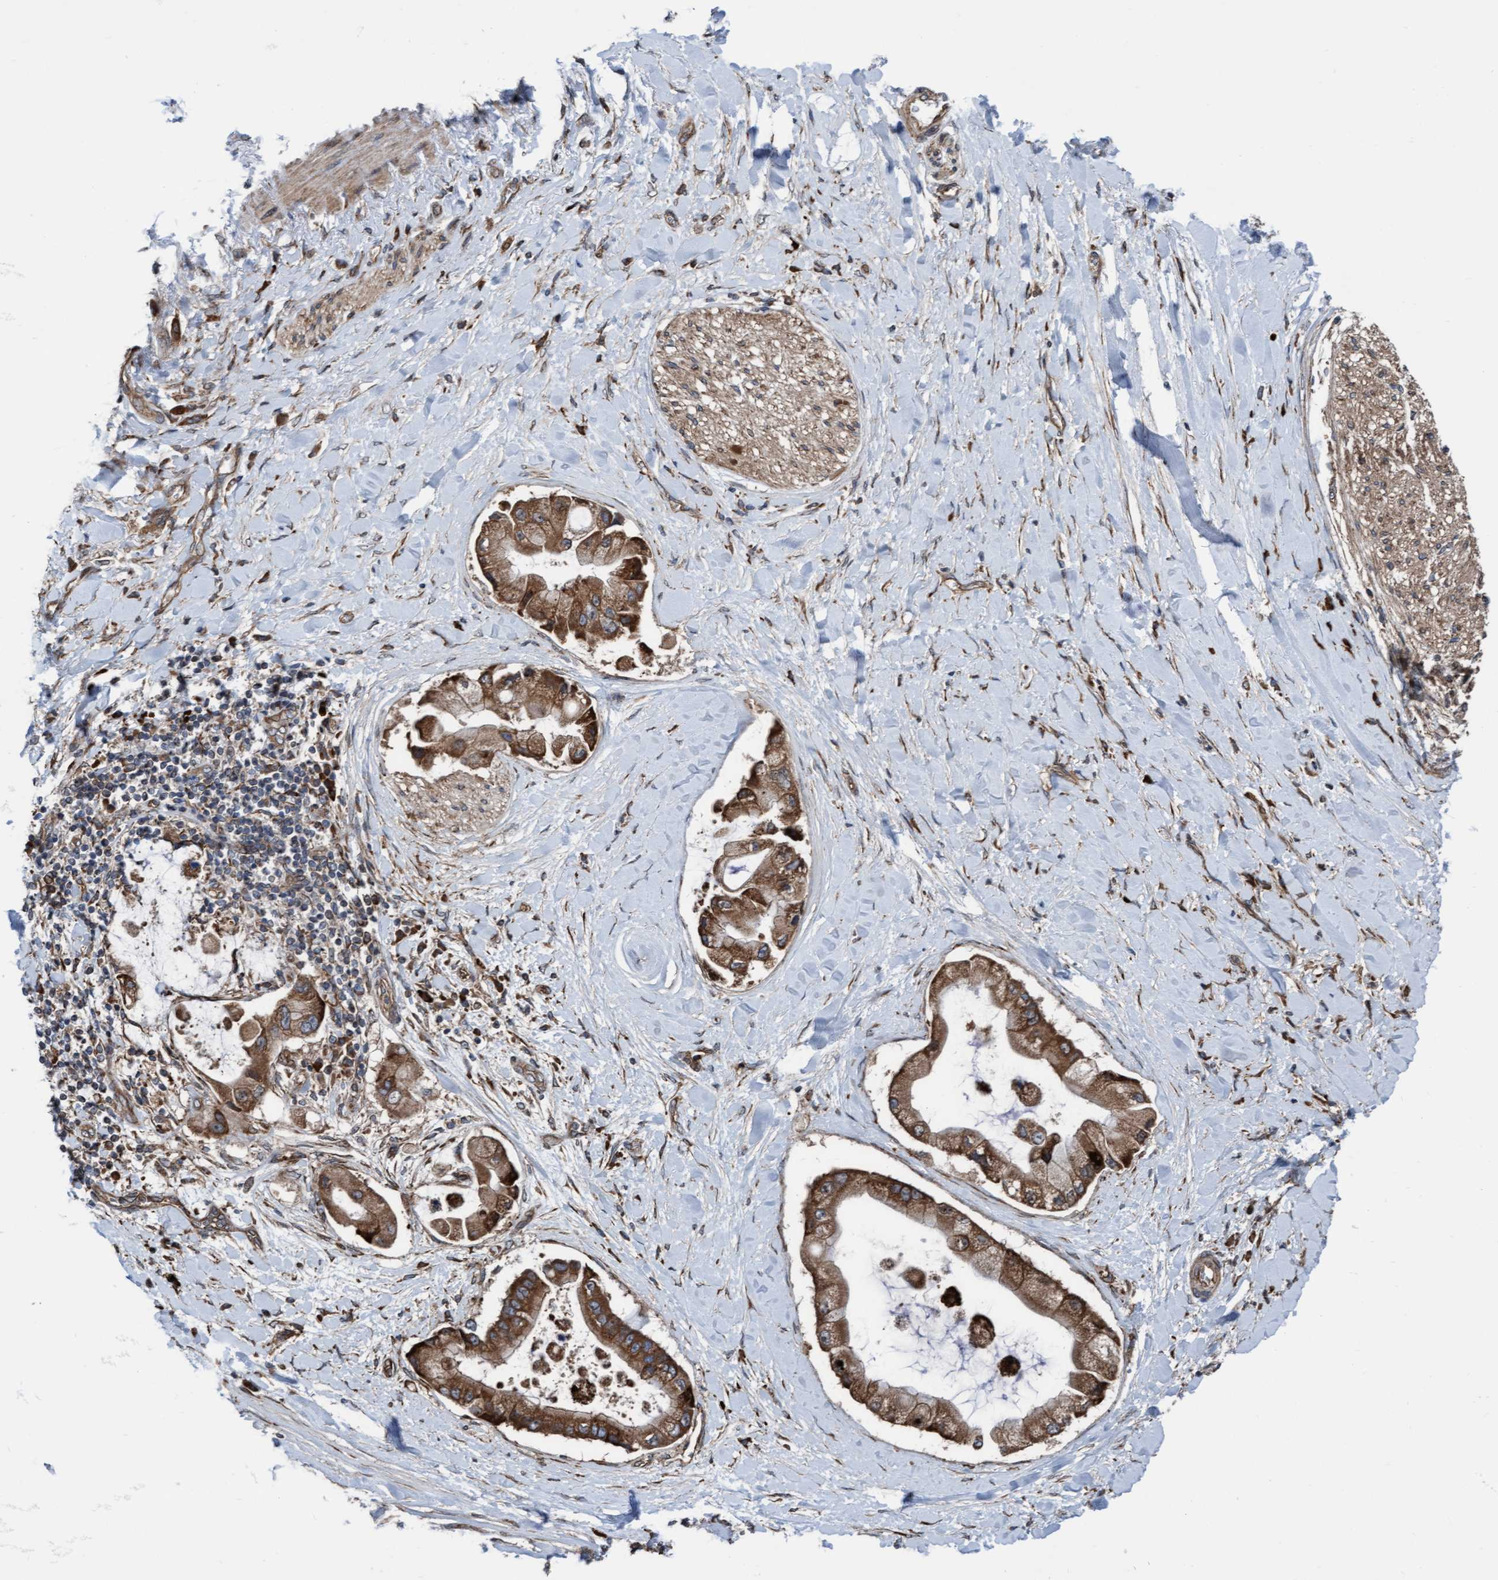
{"staining": {"intensity": "moderate", "quantity": ">75%", "location": "cytoplasmic/membranous"}, "tissue": "liver cancer", "cell_type": "Tumor cells", "image_type": "cancer", "snomed": [{"axis": "morphology", "description": "Cholangiocarcinoma"}, {"axis": "topography", "description": "Liver"}], "caption": "Liver cancer stained with a brown dye exhibits moderate cytoplasmic/membranous positive expression in about >75% of tumor cells.", "gene": "RAP1GAP2", "patient": {"sex": "male", "age": 50}}